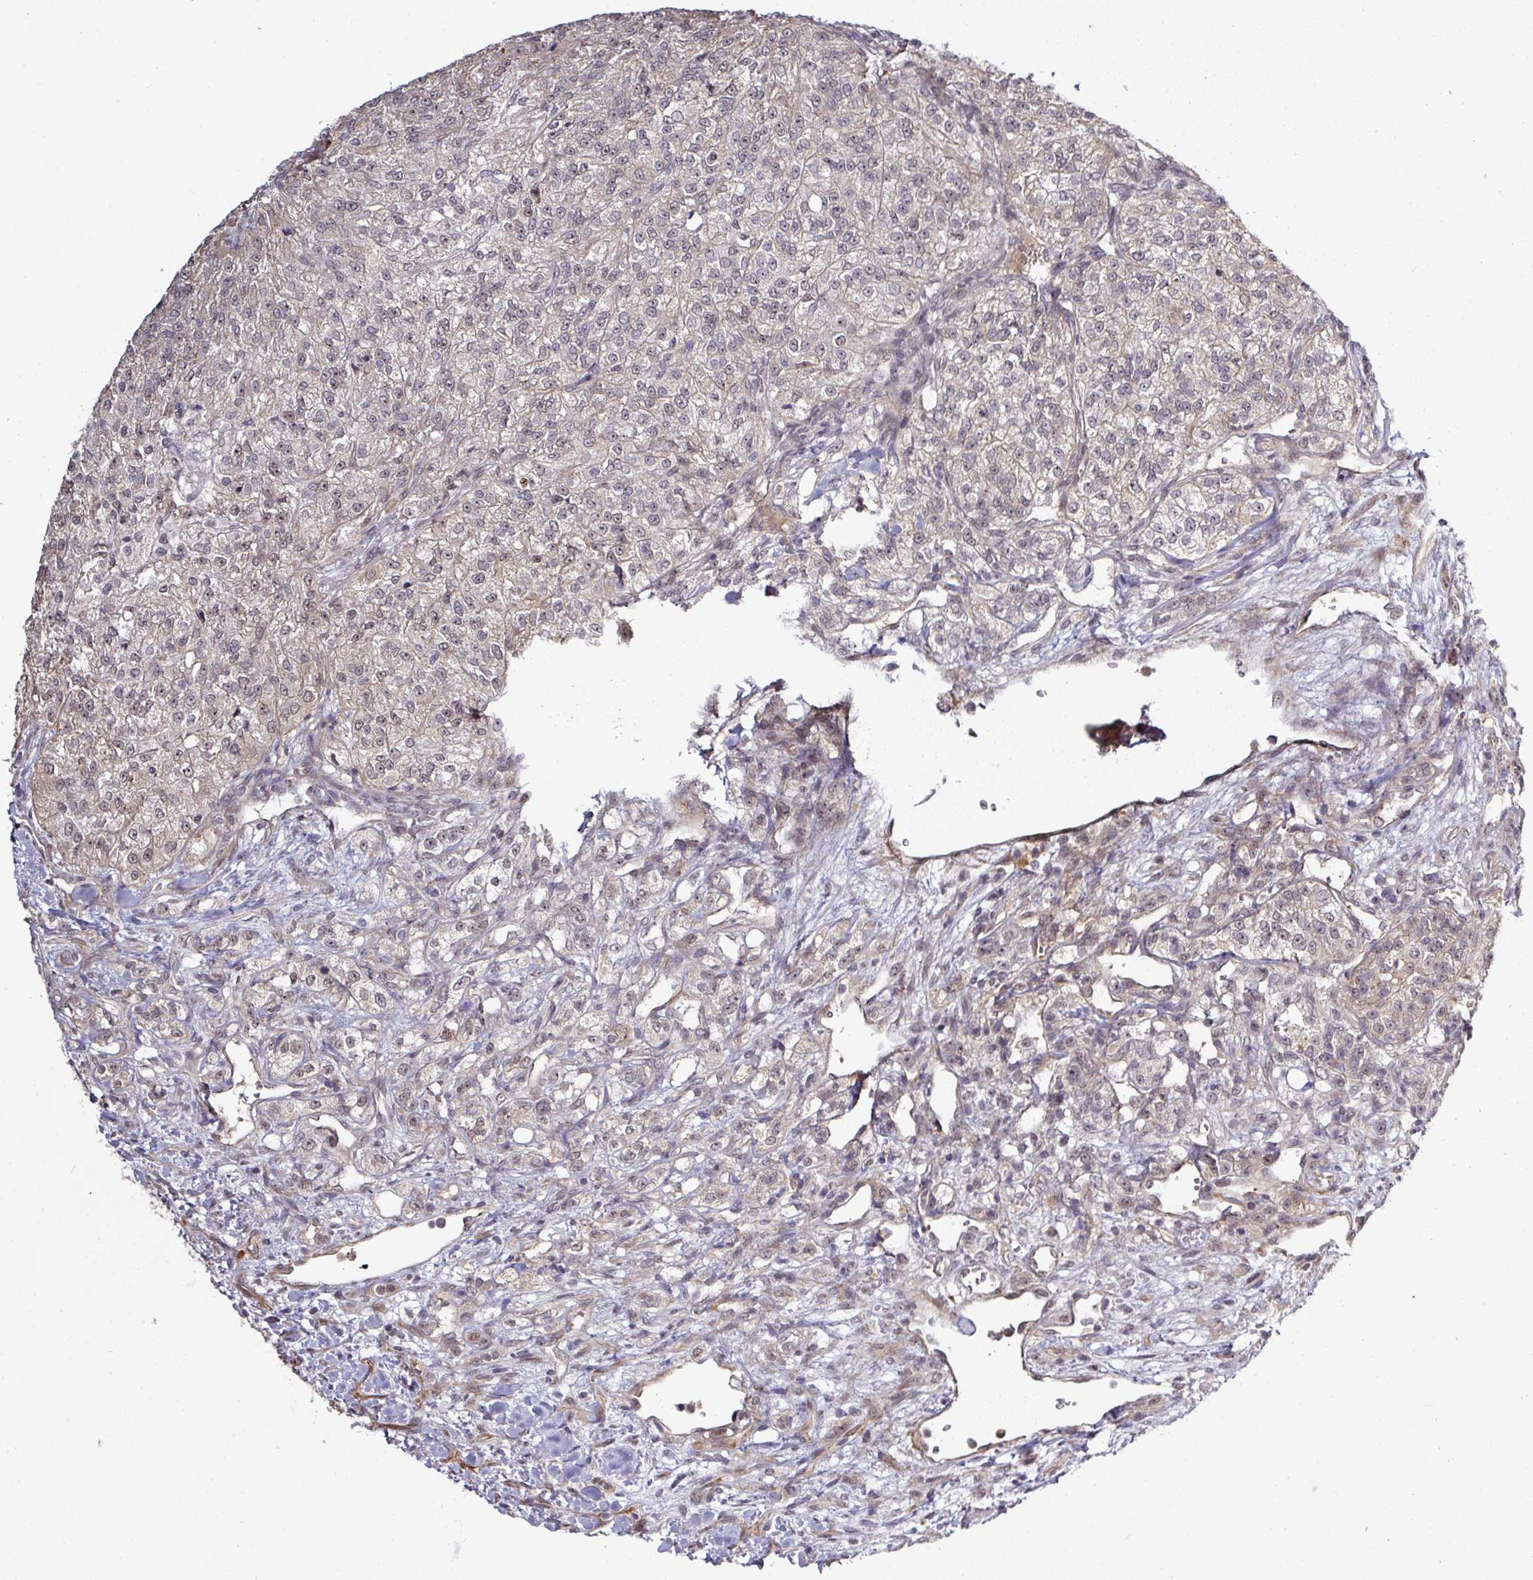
{"staining": {"intensity": "negative", "quantity": "none", "location": "none"}, "tissue": "renal cancer", "cell_type": "Tumor cells", "image_type": "cancer", "snomed": [{"axis": "morphology", "description": "Adenocarcinoma, NOS"}, {"axis": "topography", "description": "Kidney"}], "caption": "Micrograph shows no significant protein expression in tumor cells of renal adenocarcinoma.", "gene": "GTF2H3", "patient": {"sex": "female", "age": 63}}